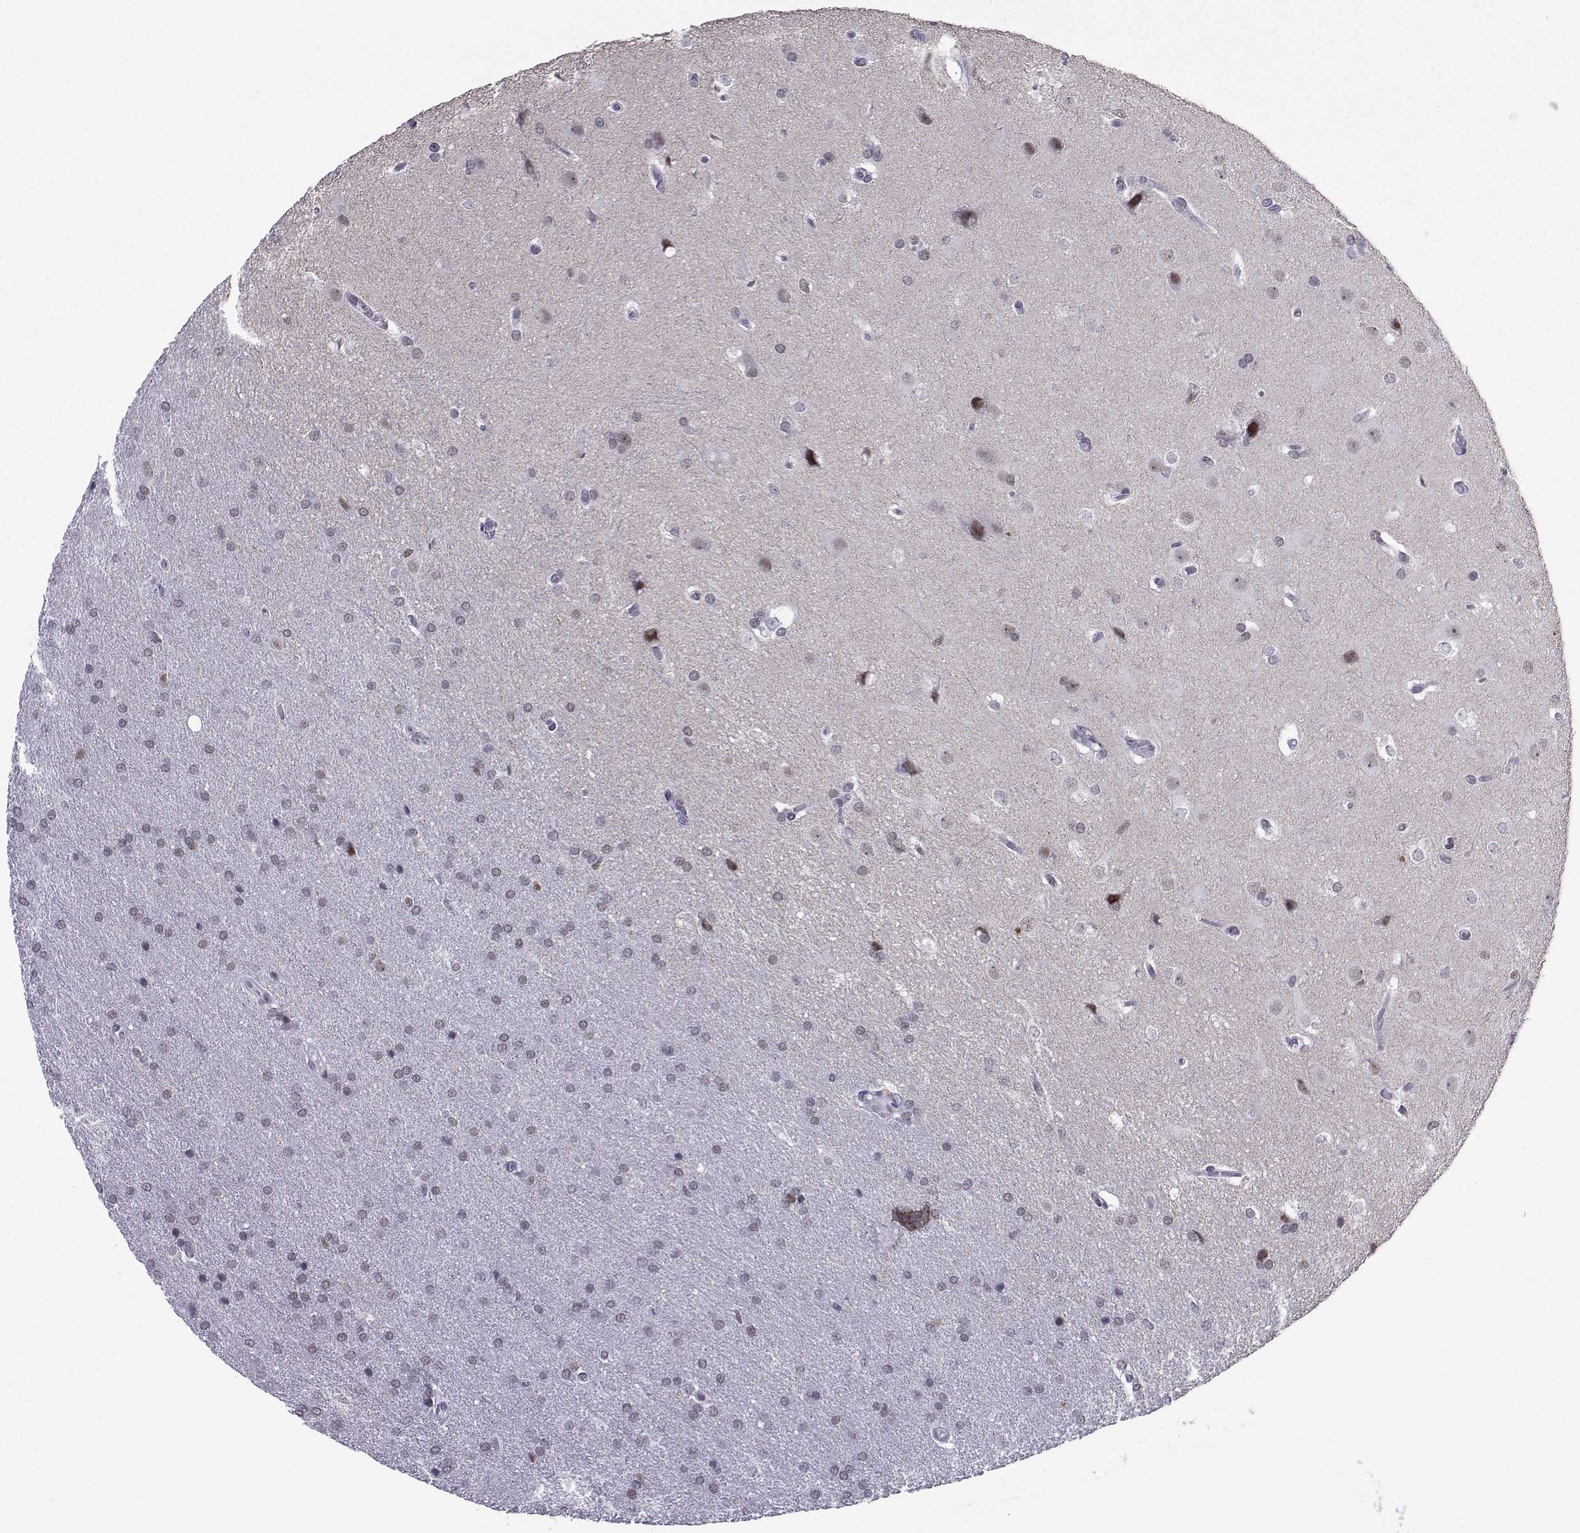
{"staining": {"intensity": "weak", "quantity": "<25%", "location": "nuclear"}, "tissue": "glioma", "cell_type": "Tumor cells", "image_type": "cancer", "snomed": [{"axis": "morphology", "description": "Glioma, malignant, Low grade"}, {"axis": "topography", "description": "Brain"}], "caption": "This is an IHC micrograph of human glioma. There is no positivity in tumor cells.", "gene": "LORICRIN", "patient": {"sex": "female", "age": 32}}